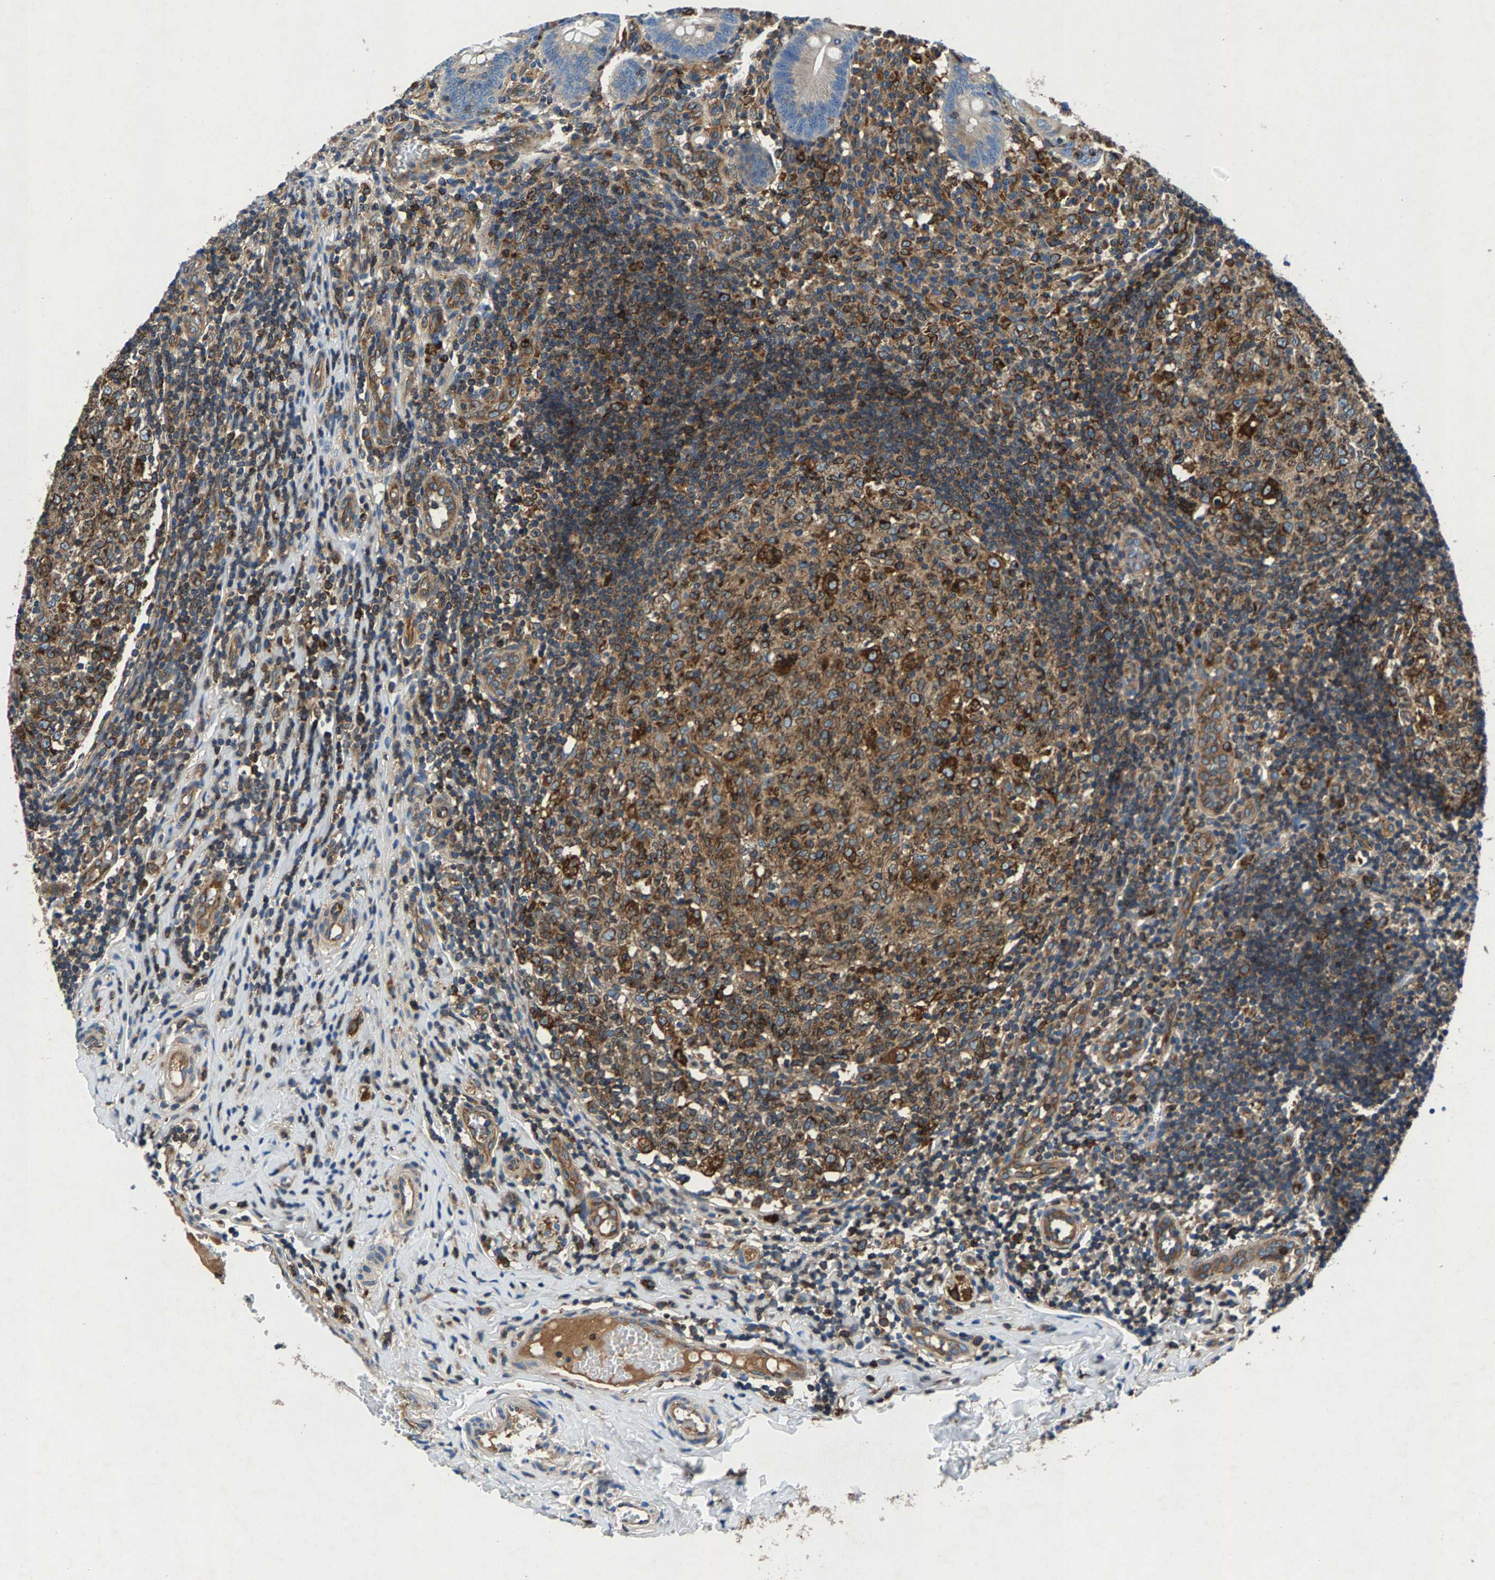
{"staining": {"intensity": "weak", "quantity": "<25%", "location": "cytoplasmic/membranous"}, "tissue": "appendix", "cell_type": "Glandular cells", "image_type": "normal", "snomed": [{"axis": "morphology", "description": "Normal tissue, NOS"}, {"axis": "topography", "description": "Appendix"}], "caption": "A histopathology image of appendix stained for a protein displays no brown staining in glandular cells. (DAB immunohistochemistry, high magnification).", "gene": "LPCAT1", "patient": {"sex": "male", "age": 8}}